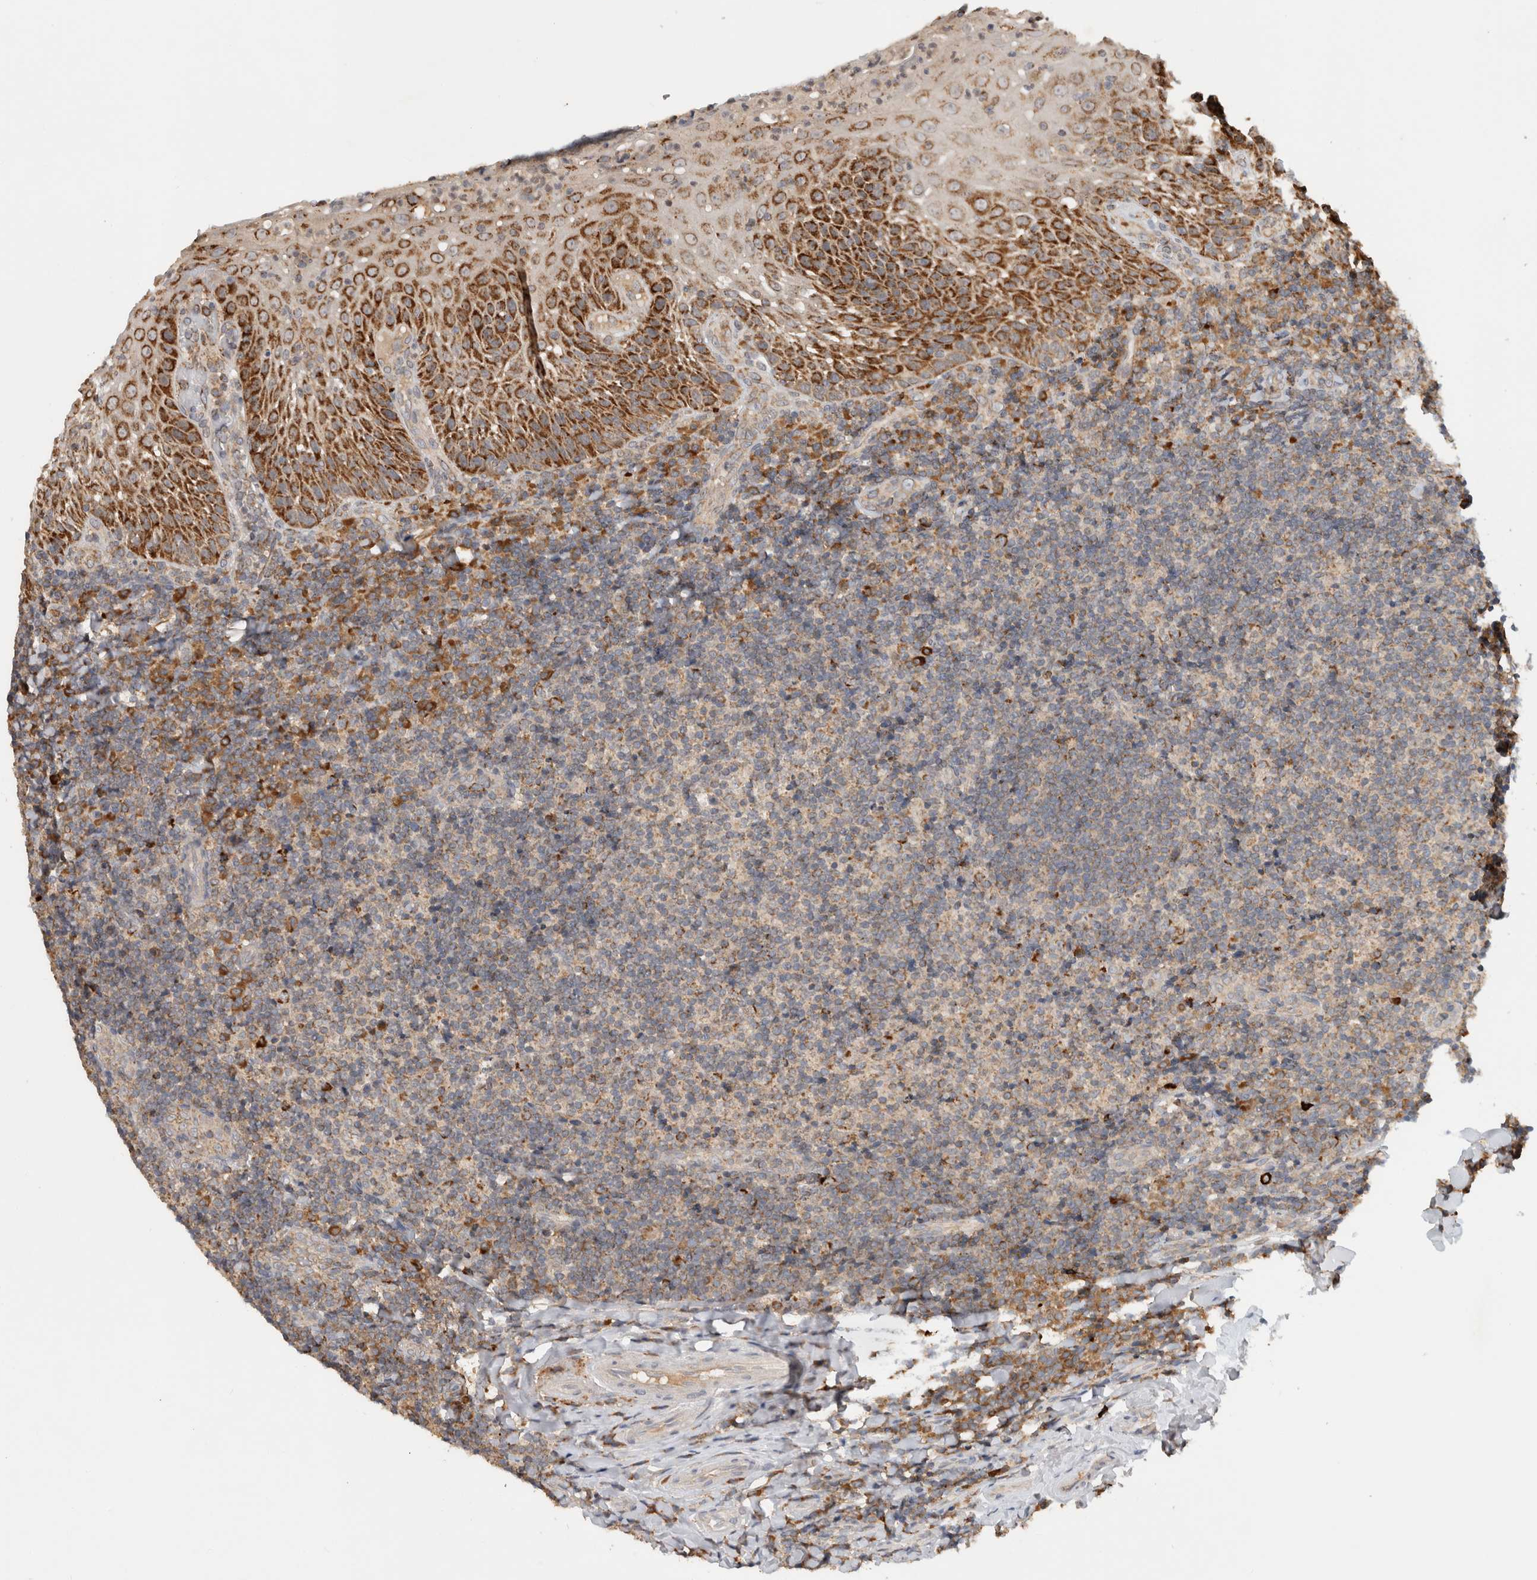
{"staining": {"intensity": "strong", "quantity": "25%-75%", "location": "cytoplasmic/membranous"}, "tissue": "tonsil", "cell_type": "Germinal center cells", "image_type": "normal", "snomed": [{"axis": "morphology", "description": "Normal tissue, NOS"}, {"axis": "topography", "description": "Tonsil"}], "caption": "Unremarkable tonsil exhibits strong cytoplasmic/membranous positivity in approximately 25%-75% of germinal center cells, visualized by immunohistochemistry. Ihc stains the protein of interest in brown and the nuclei are stained blue.", "gene": "AMPD1", "patient": {"sex": "male", "age": 37}}